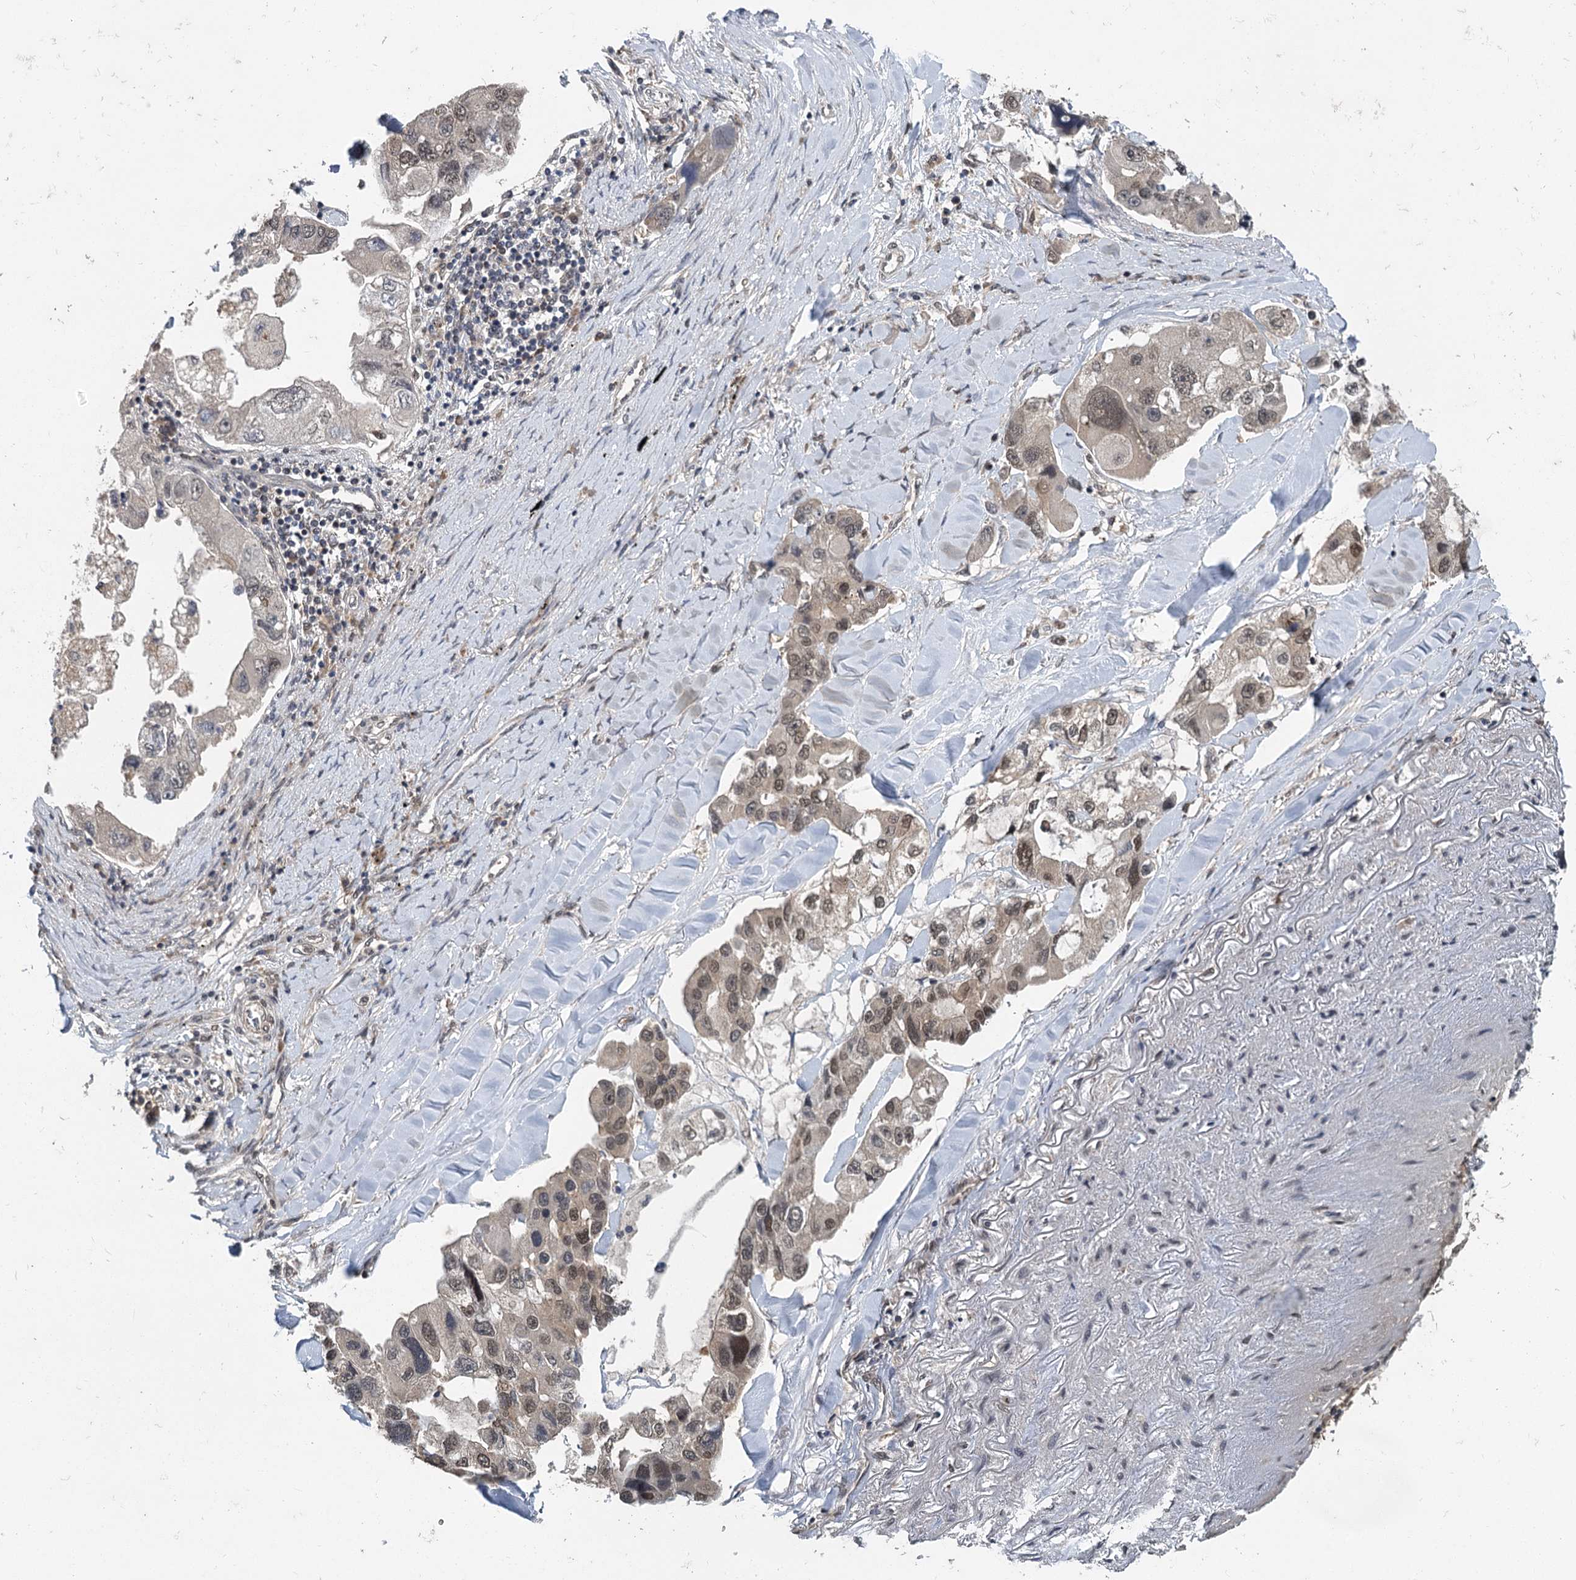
{"staining": {"intensity": "moderate", "quantity": "<25%", "location": "nuclear"}, "tissue": "lung cancer", "cell_type": "Tumor cells", "image_type": "cancer", "snomed": [{"axis": "morphology", "description": "Adenocarcinoma, NOS"}, {"axis": "topography", "description": "Lung"}], "caption": "The histopathology image exhibits immunohistochemical staining of adenocarcinoma (lung). There is moderate nuclear expression is seen in about <25% of tumor cells.", "gene": "MYG1", "patient": {"sex": "female", "age": 54}}